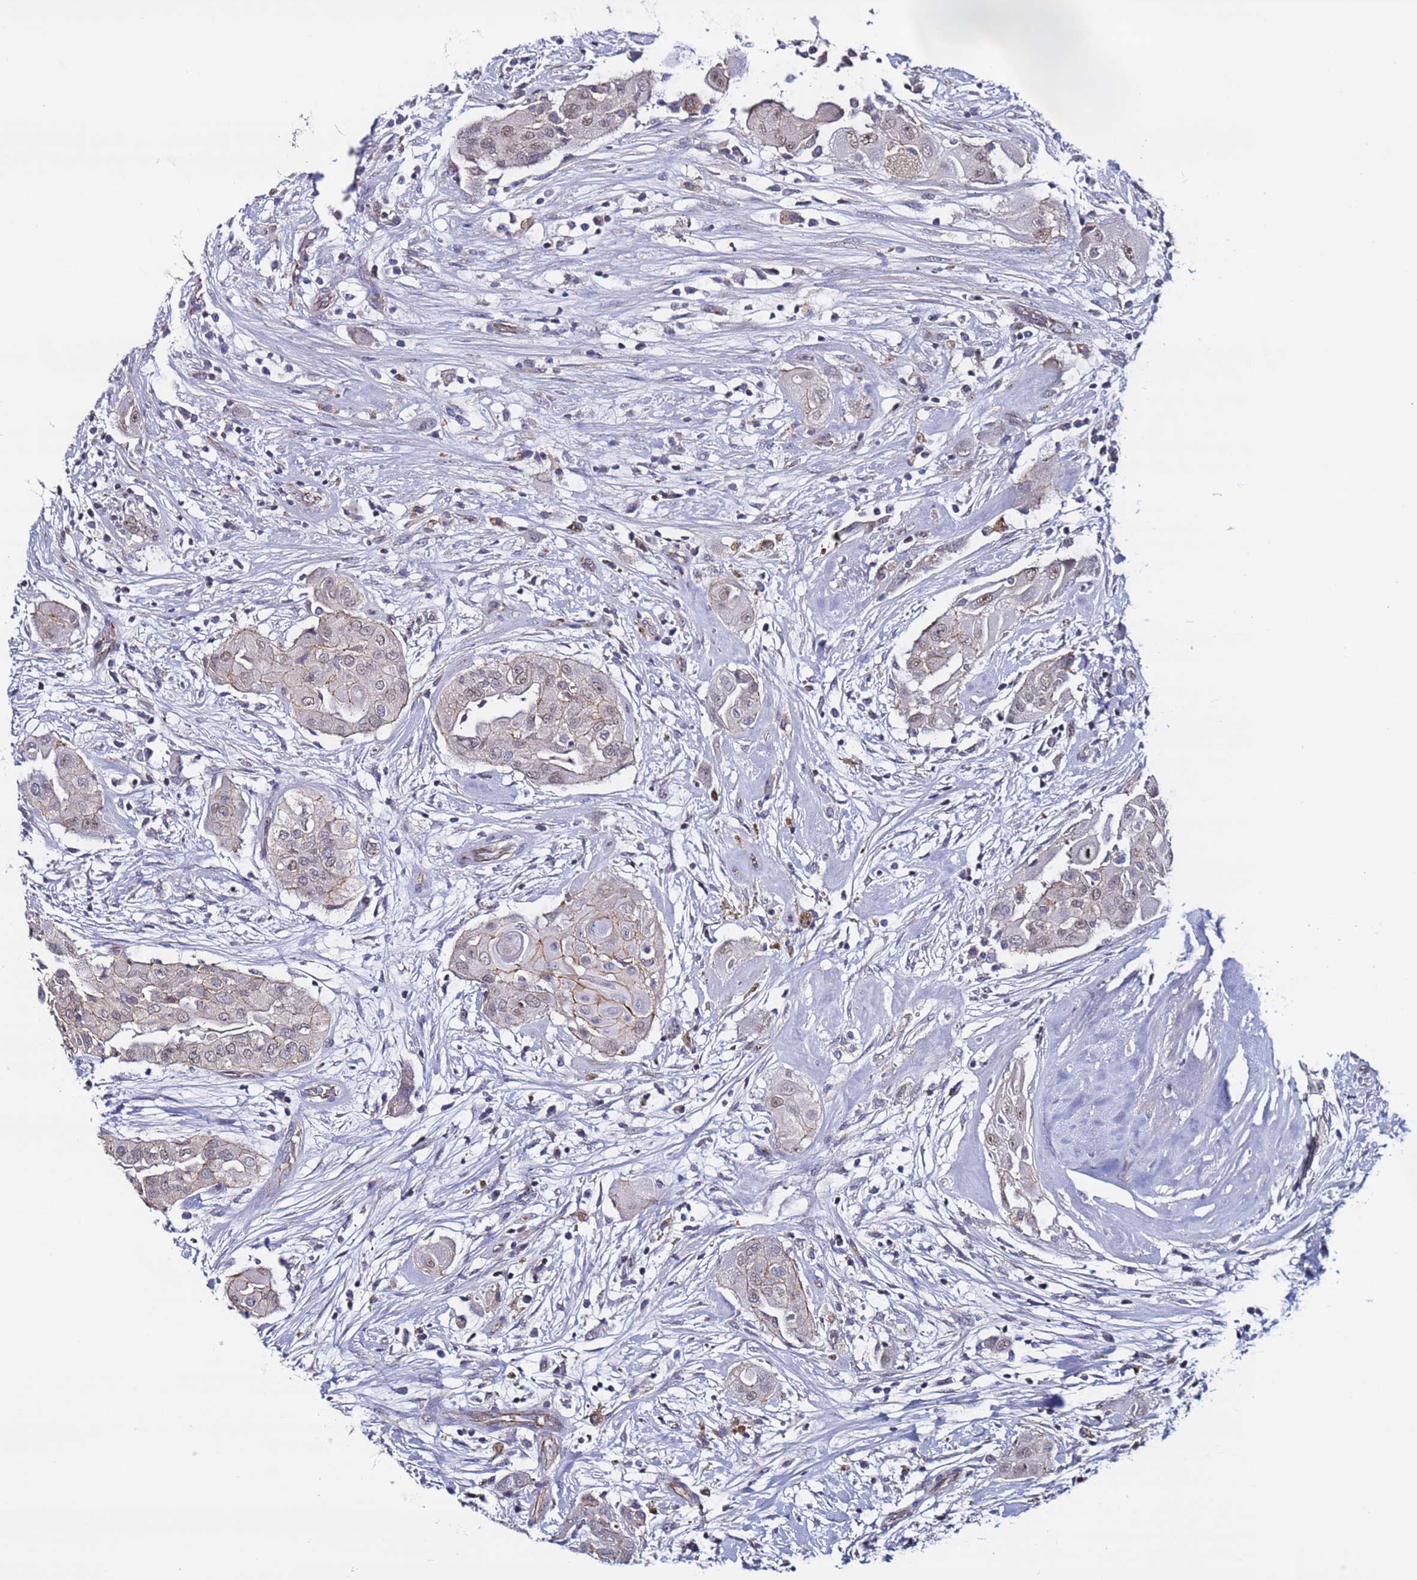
{"staining": {"intensity": "weak", "quantity": "25%-75%", "location": "cytoplasmic/membranous,nuclear"}, "tissue": "thyroid cancer", "cell_type": "Tumor cells", "image_type": "cancer", "snomed": [{"axis": "morphology", "description": "Papillary adenocarcinoma, NOS"}, {"axis": "topography", "description": "Thyroid gland"}], "caption": "This histopathology image shows immunohistochemistry staining of thyroid papillary adenocarcinoma, with low weak cytoplasmic/membranous and nuclear positivity in about 25%-75% of tumor cells.", "gene": "TENM3", "patient": {"sex": "female", "age": 59}}